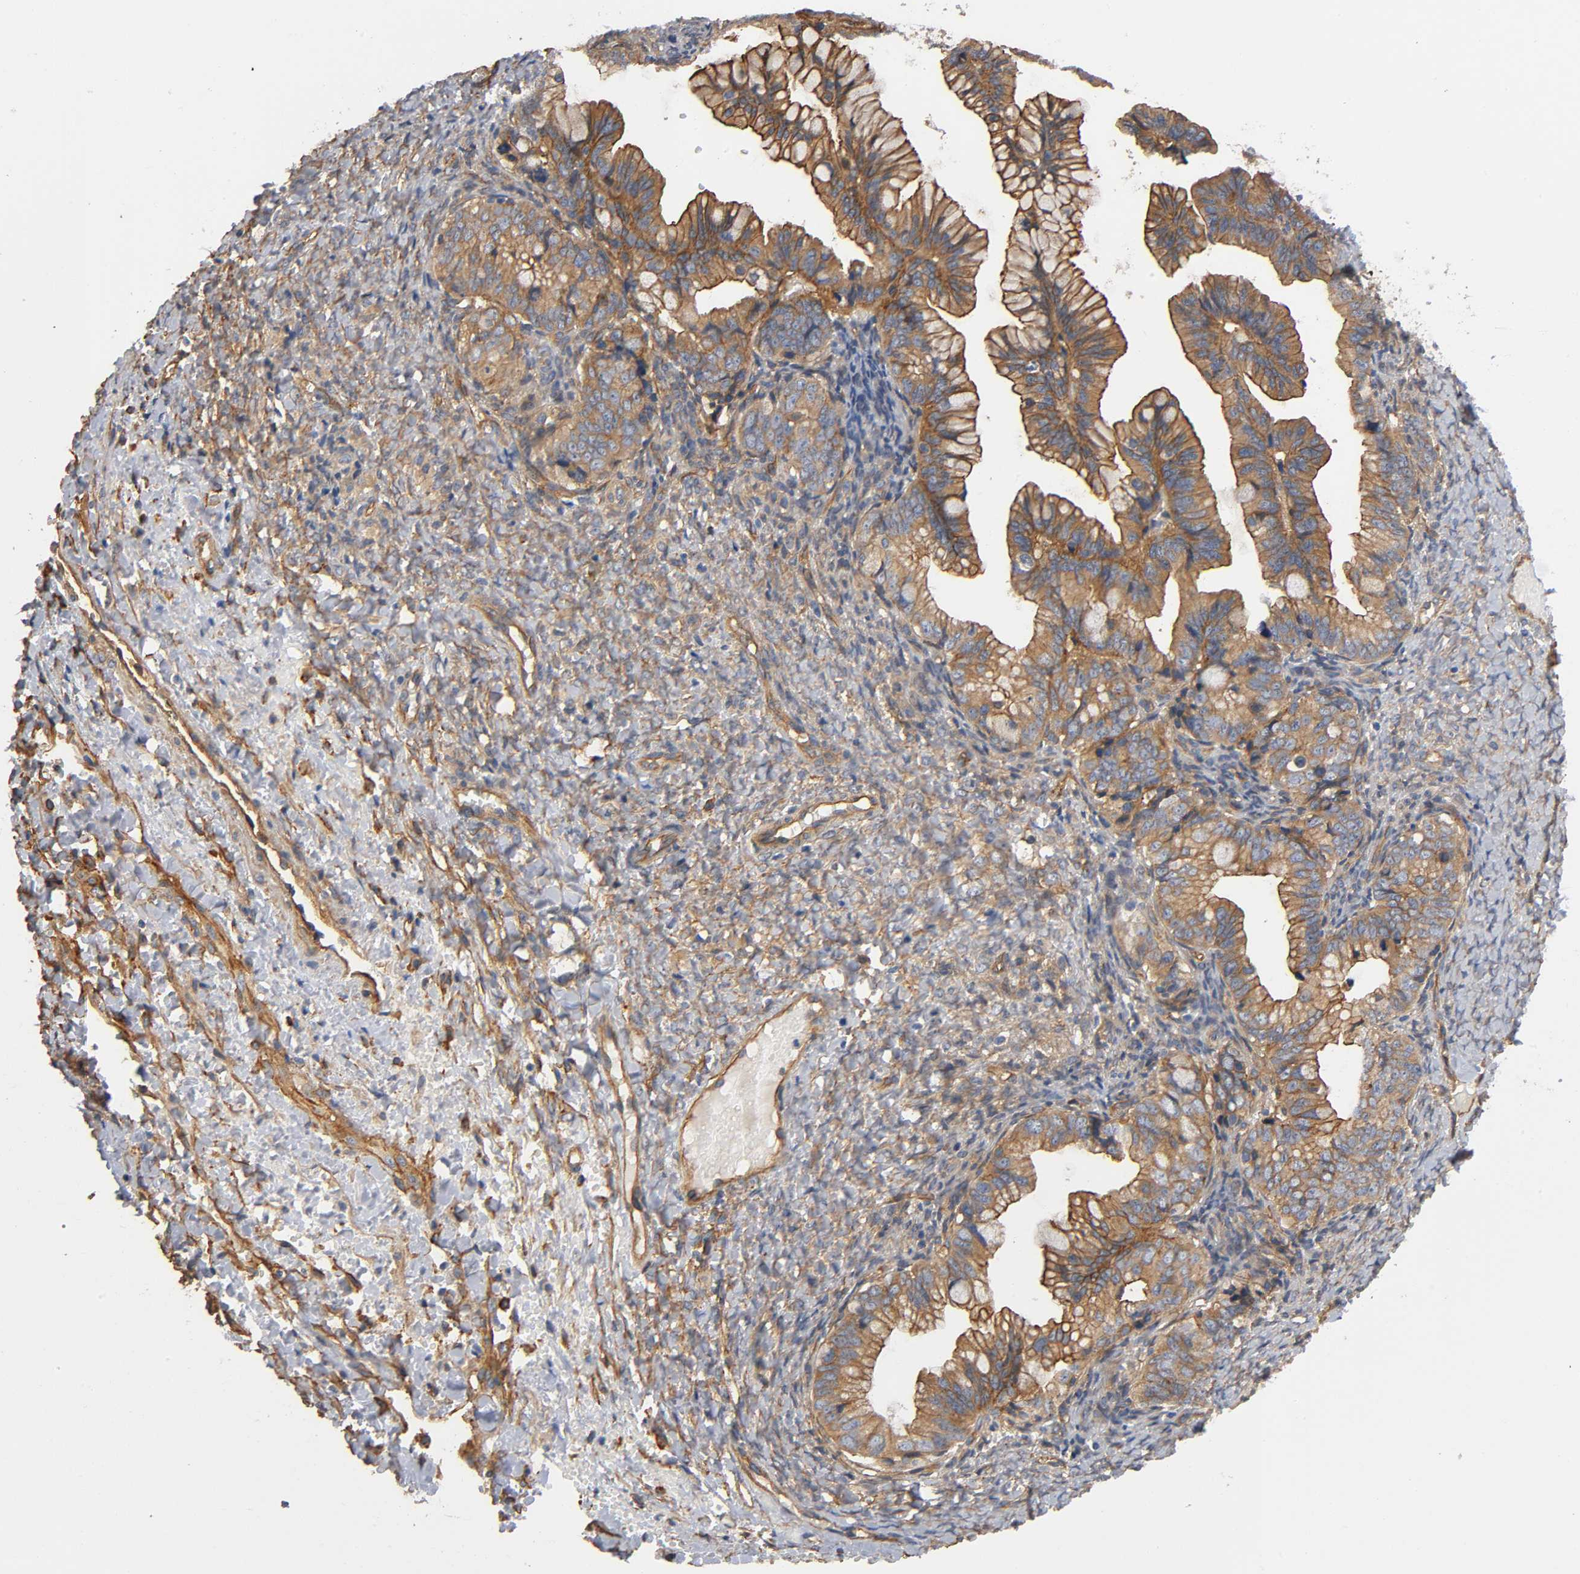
{"staining": {"intensity": "moderate", "quantity": ">75%", "location": "cytoplasmic/membranous"}, "tissue": "ovarian cancer", "cell_type": "Tumor cells", "image_type": "cancer", "snomed": [{"axis": "morphology", "description": "Cystadenocarcinoma, mucinous, NOS"}, {"axis": "topography", "description": "Ovary"}], "caption": "Ovarian cancer (mucinous cystadenocarcinoma) tissue displays moderate cytoplasmic/membranous positivity in about >75% of tumor cells, visualized by immunohistochemistry. Nuclei are stained in blue.", "gene": "MARS1", "patient": {"sex": "female", "age": 36}}